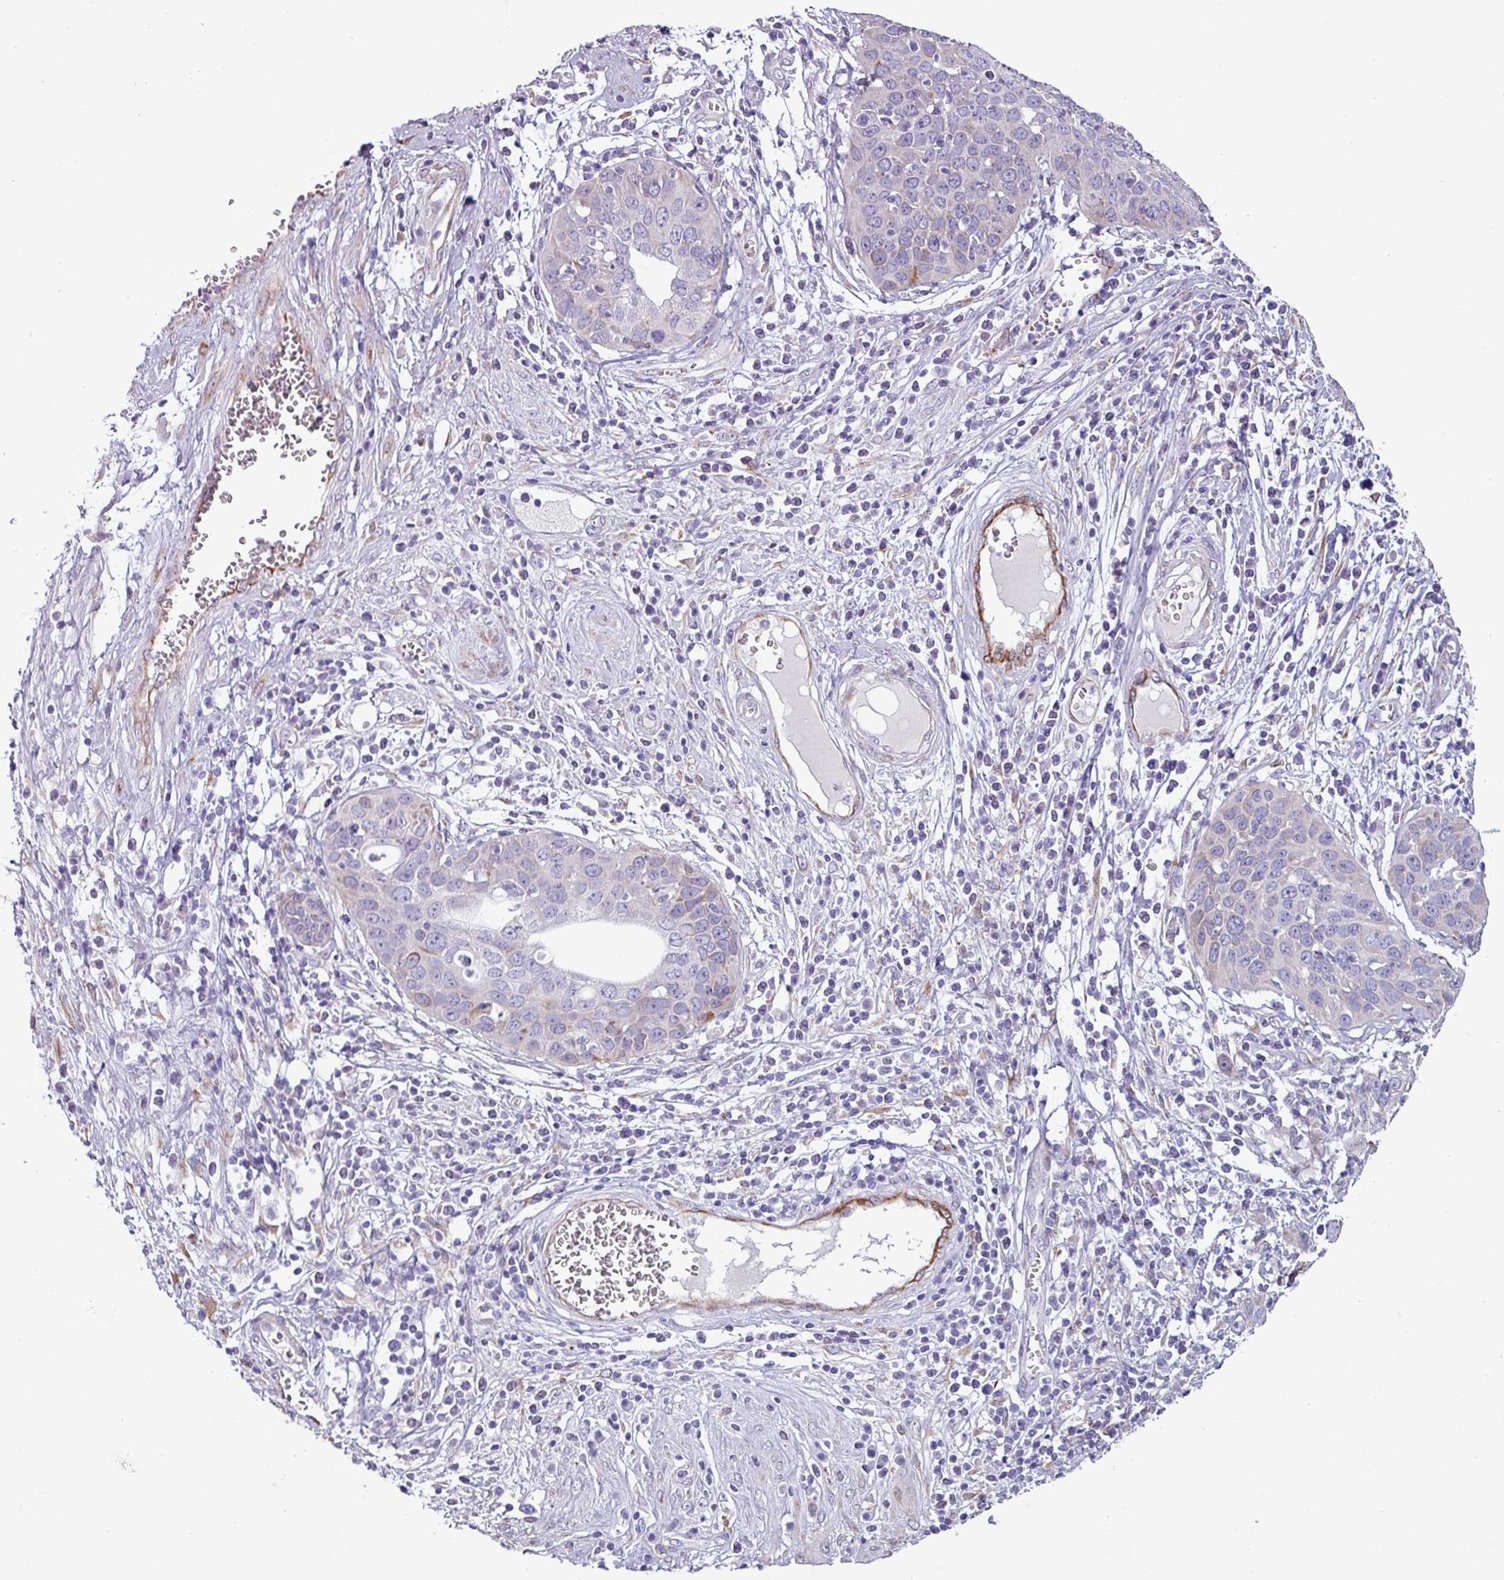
{"staining": {"intensity": "negative", "quantity": "none", "location": "none"}, "tissue": "cervical cancer", "cell_type": "Tumor cells", "image_type": "cancer", "snomed": [{"axis": "morphology", "description": "Squamous cell carcinoma, NOS"}, {"axis": "topography", "description": "Cervix"}], "caption": "Immunohistochemistry histopathology image of neoplastic tissue: human squamous cell carcinoma (cervical) stained with DAB reveals no significant protein positivity in tumor cells.", "gene": "PPP1R35", "patient": {"sex": "female", "age": 36}}